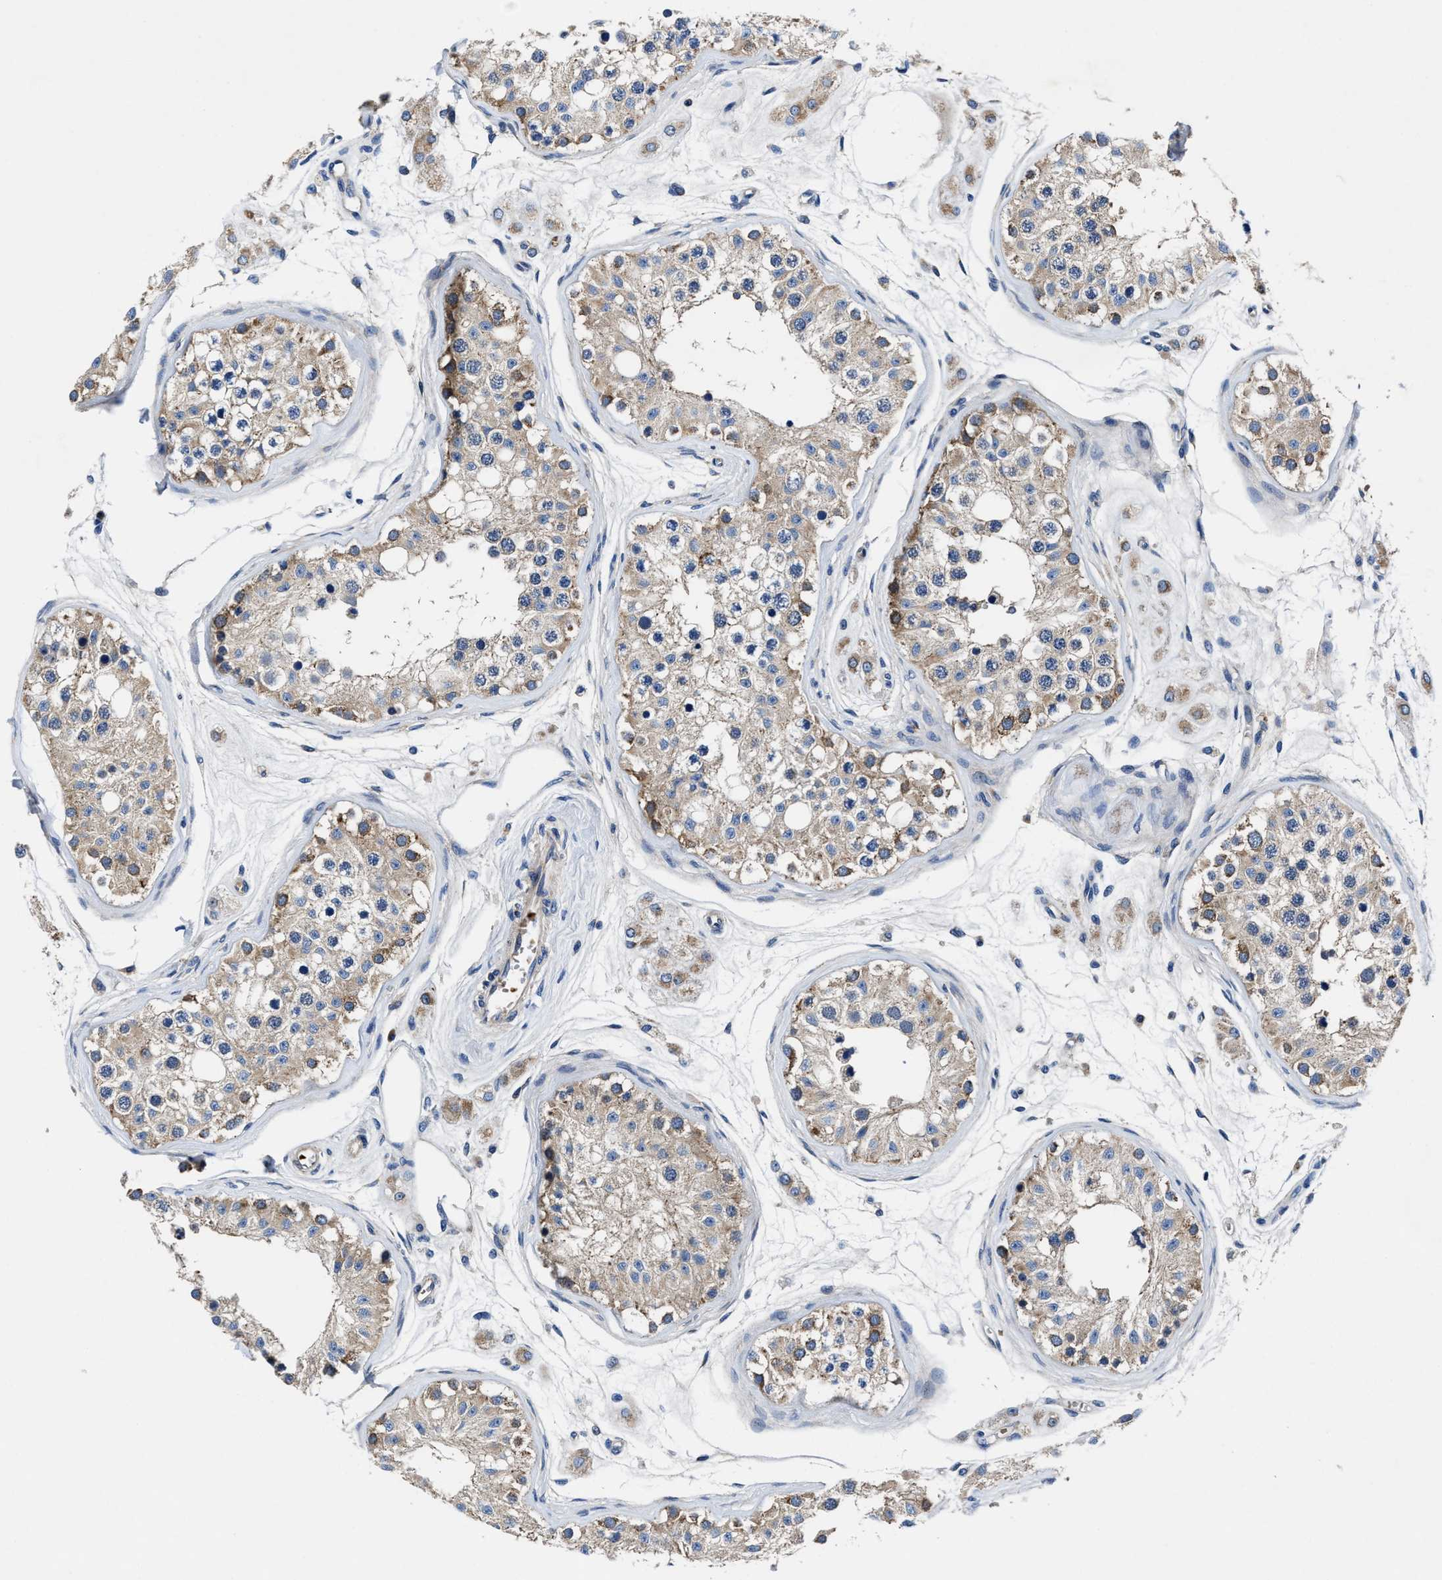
{"staining": {"intensity": "moderate", "quantity": ">75%", "location": "cytoplasmic/membranous"}, "tissue": "testis", "cell_type": "Cells in seminiferous ducts", "image_type": "normal", "snomed": [{"axis": "morphology", "description": "Normal tissue, NOS"}, {"axis": "morphology", "description": "Adenocarcinoma, metastatic, NOS"}, {"axis": "topography", "description": "Testis"}], "caption": "Immunohistochemical staining of benign testis exhibits medium levels of moderate cytoplasmic/membranous staining in approximately >75% of cells in seminiferous ducts. (brown staining indicates protein expression, while blue staining denotes nuclei).", "gene": "PHLPP1", "patient": {"sex": "male", "age": 26}}